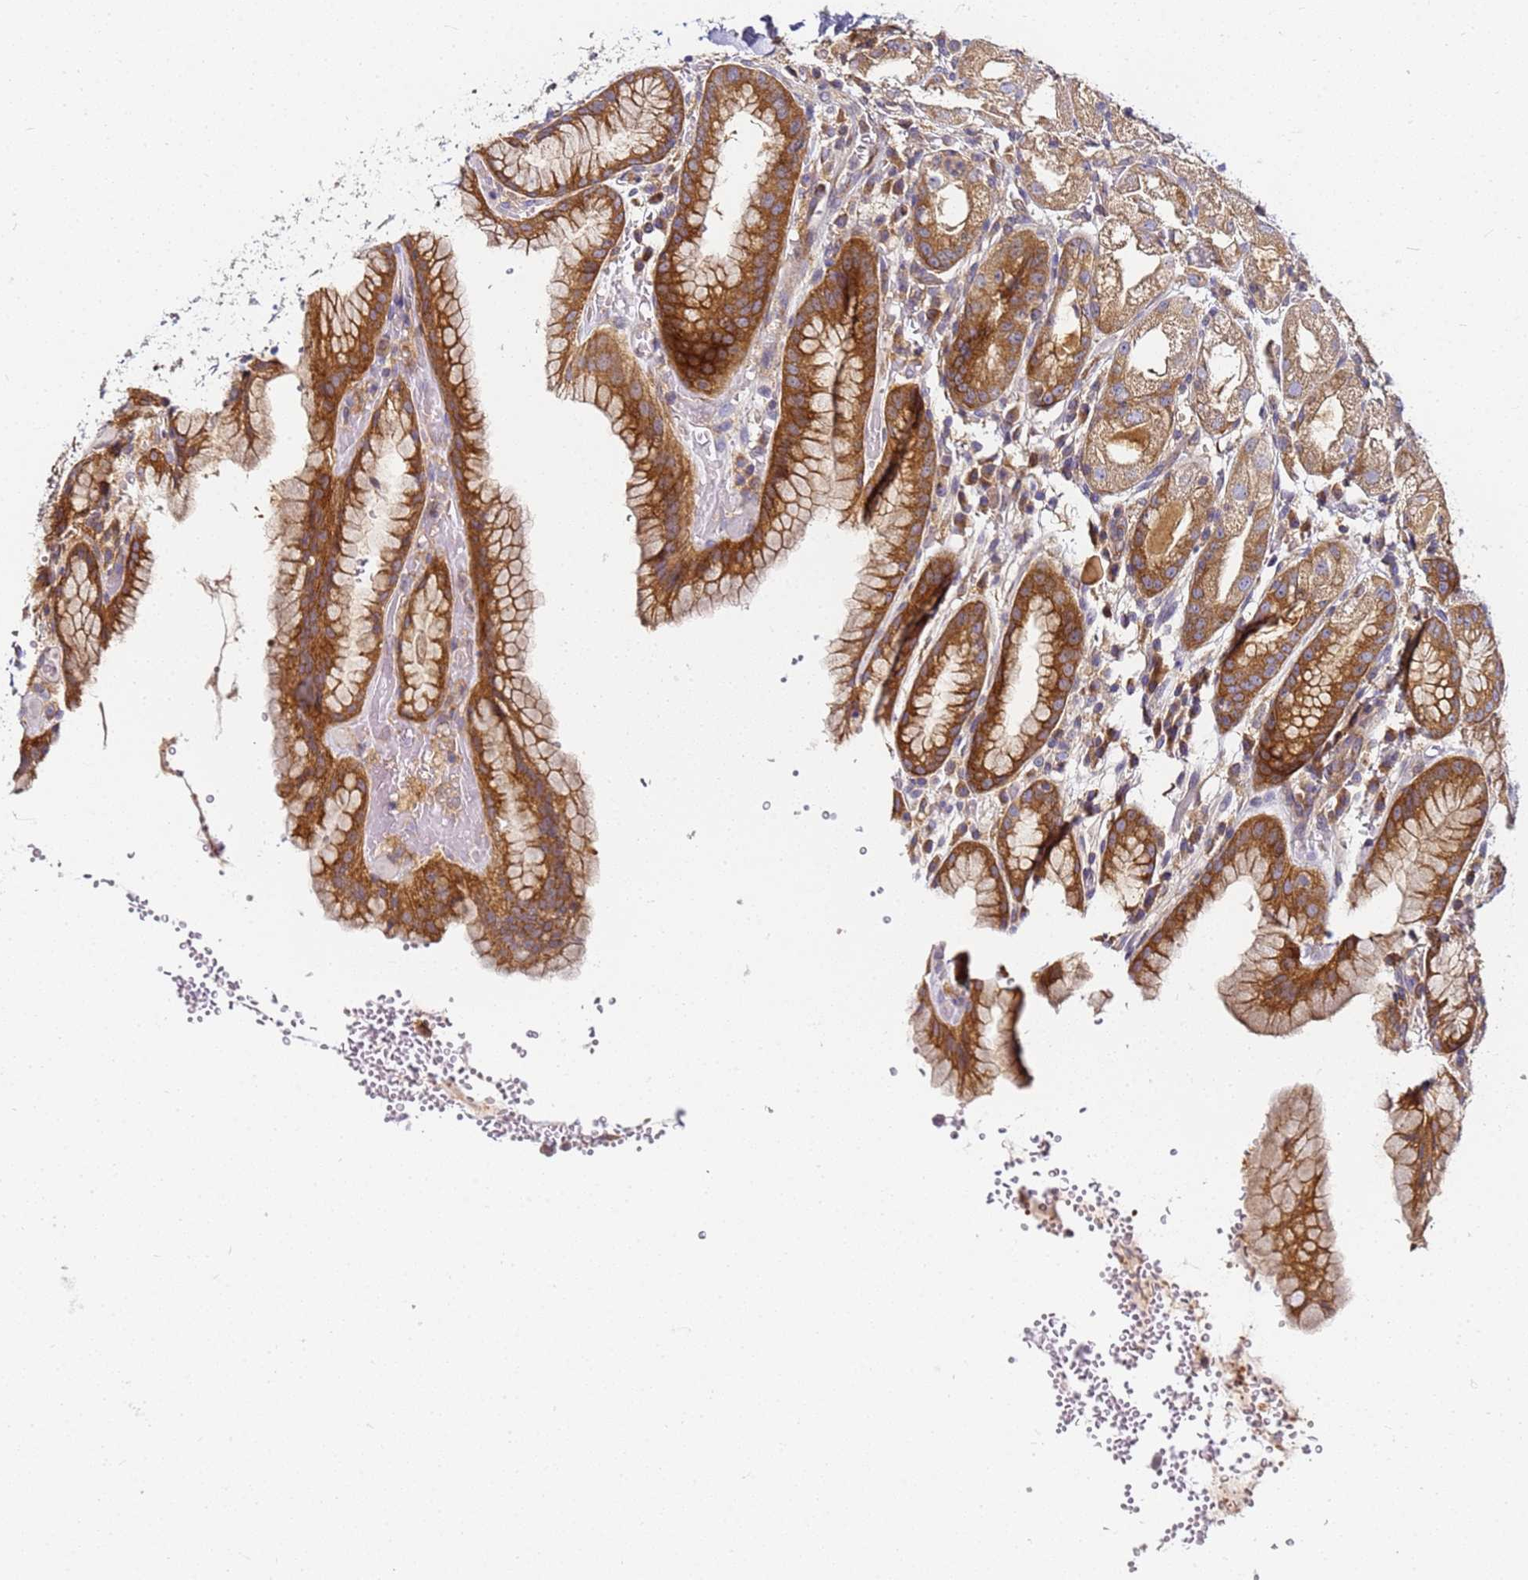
{"staining": {"intensity": "moderate", "quantity": ">75%", "location": "cytoplasmic/membranous"}, "tissue": "stomach", "cell_type": "Glandular cells", "image_type": "normal", "snomed": [{"axis": "morphology", "description": "Normal tissue, NOS"}, {"axis": "topography", "description": "Stomach, upper"}], "caption": "Moderate cytoplasmic/membranous positivity is appreciated in approximately >75% of glandular cells in unremarkable stomach. The staining was performed using DAB (3,3'-diaminobenzidine) to visualize the protein expression in brown, while the nuclei were stained in blue with hematoxylin (Magnification: 20x).", "gene": "CHM", "patient": {"sex": "male", "age": 52}}